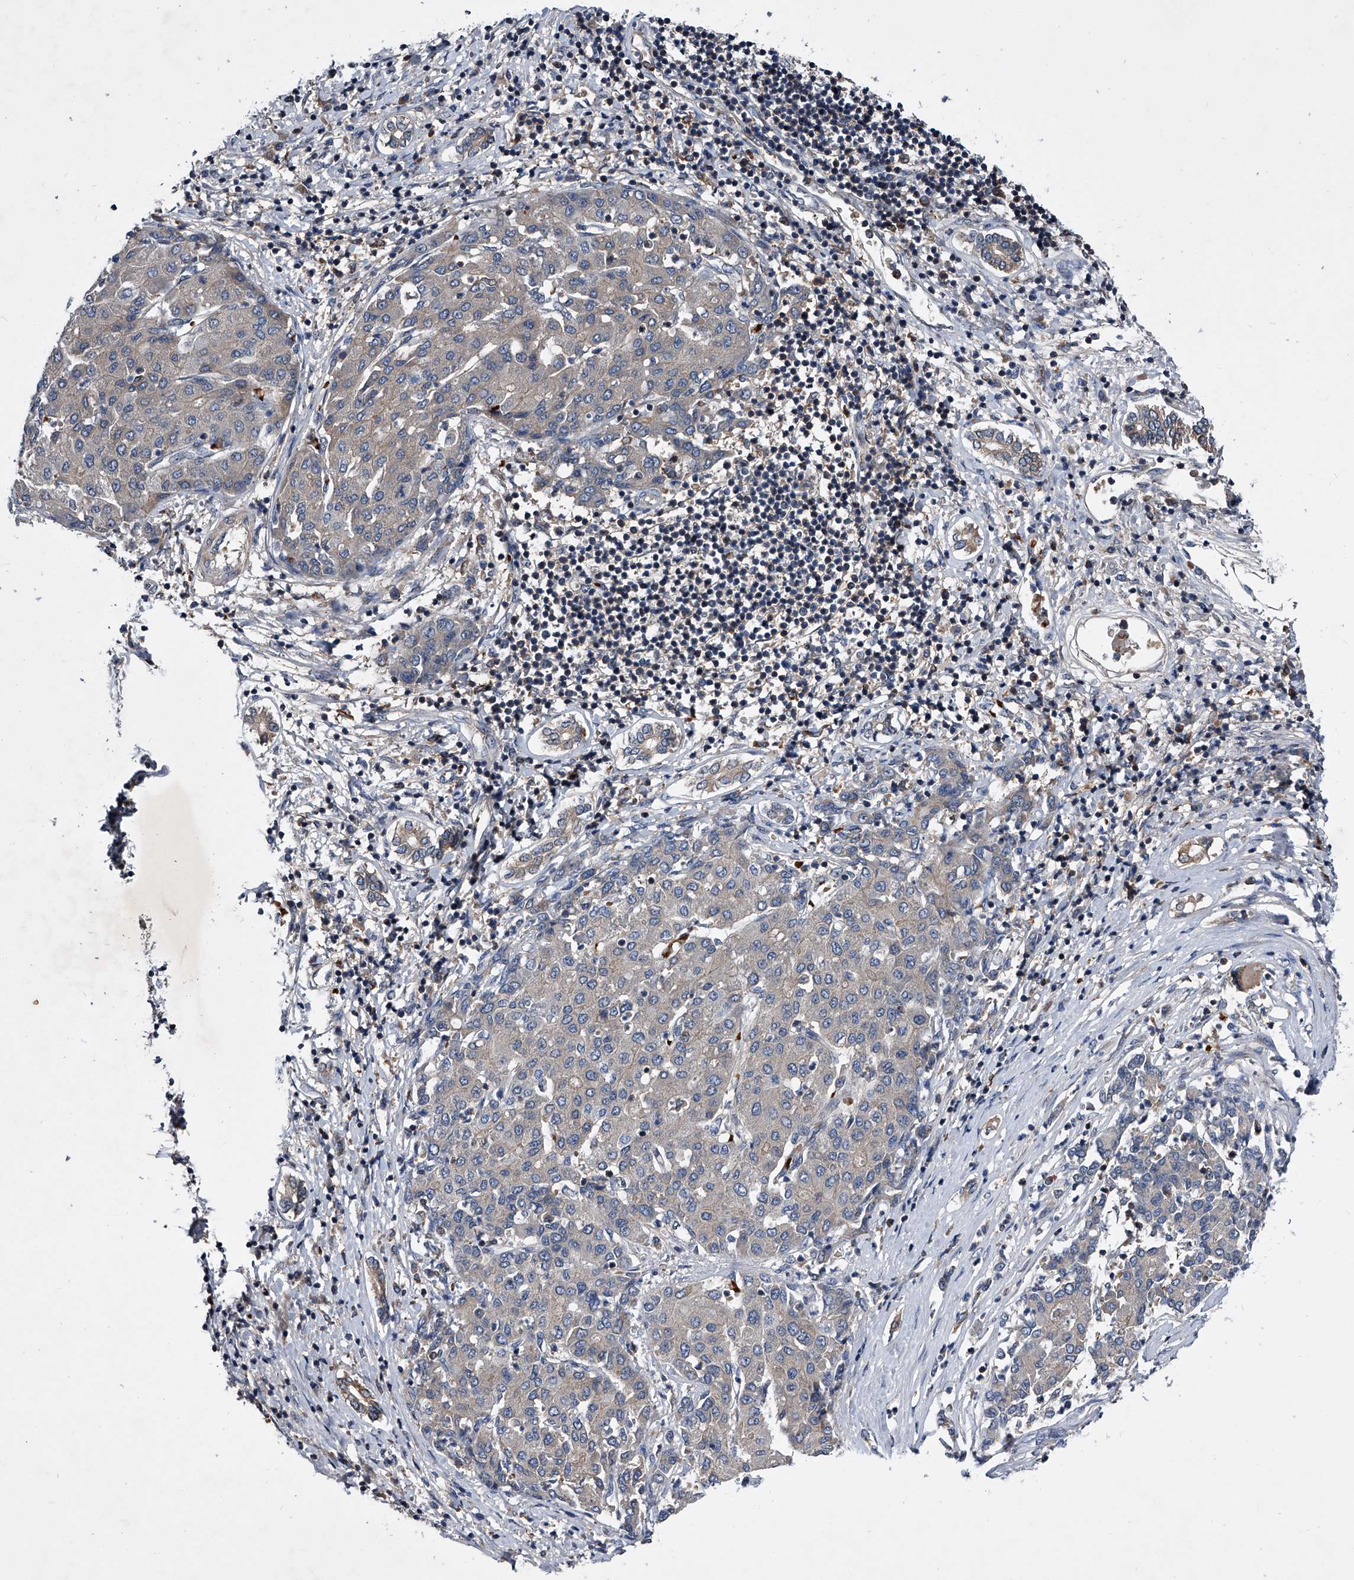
{"staining": {"intensity": "negative", "quantity": "none", "location": "none"}, "tissue": "liver cancer", "cell_type": "Tumor cells", "image_type": "cancer", "snomed": [{"axis": "morphology", "description": "Carcinoma, Hepatocellular, NOS"}, {"axis": "topography", "description": "Liver"}], "caption": "This is an IHC histopathology image of liver hepatocellular carcinoma. There is no positivity in tumor cells.", "gene": "ZNF30", "patient": {"sex": "male", "age": 65}}